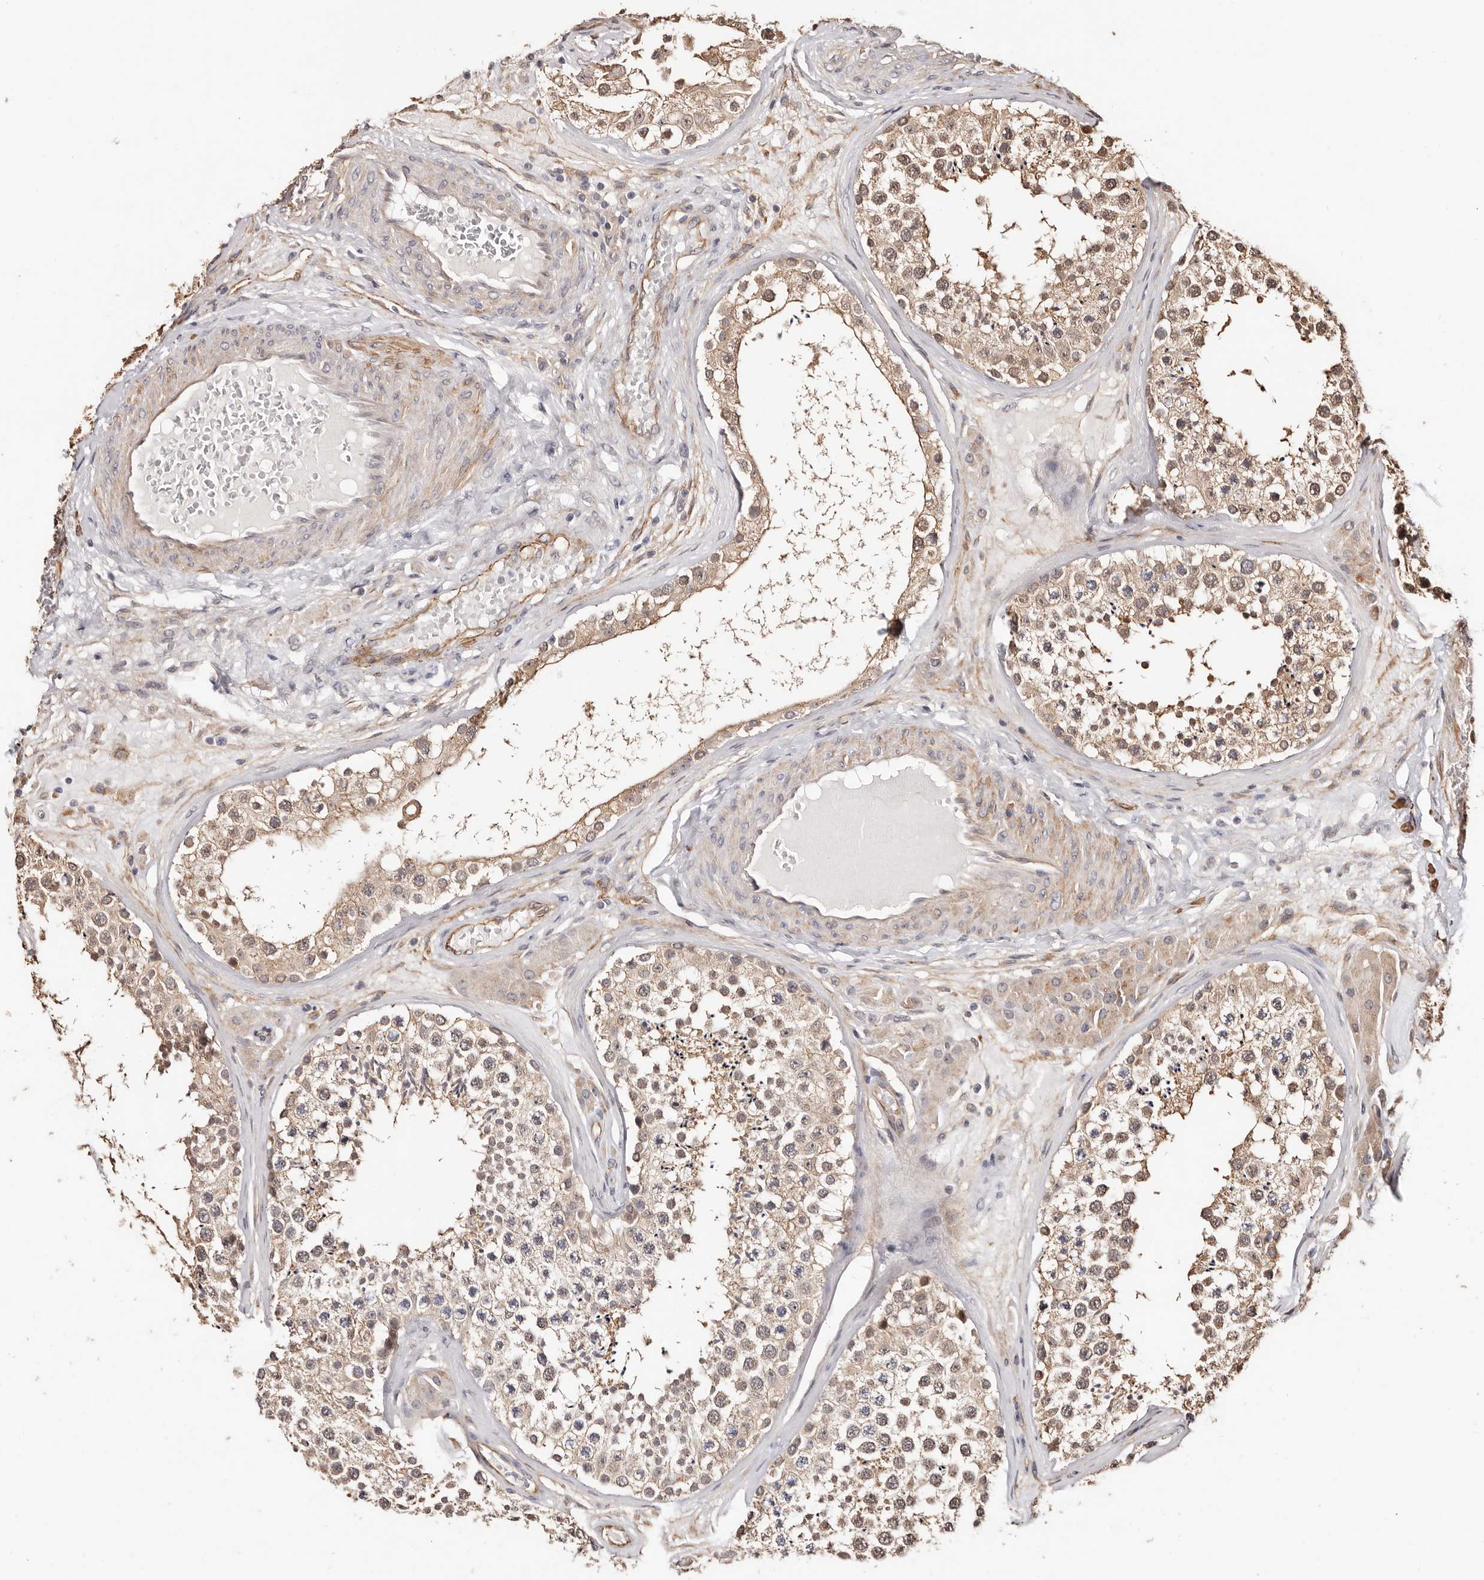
{"staining": {"intensity": "strong", "quantity": ">75%", "location": "cytoplasmic/membranous"}, "tissue": "testis", "cell_type": "Cells in seminiferous ducts", "image_type": "normal", "snomed": [{"axis": "morphology", "description": "Normal tissue, NOS"}, {"axis": "topography", "description": "Testis"}], "caption": "The immunohistochemical stain highlights strong cytoplasmic/membranous expression in cells in seminiferous ducts of benign testis. (IHC, brightfield microscopy, high magnification).", "gene": "TRIP13", "patient": {"sex": "male", "age": 46}}